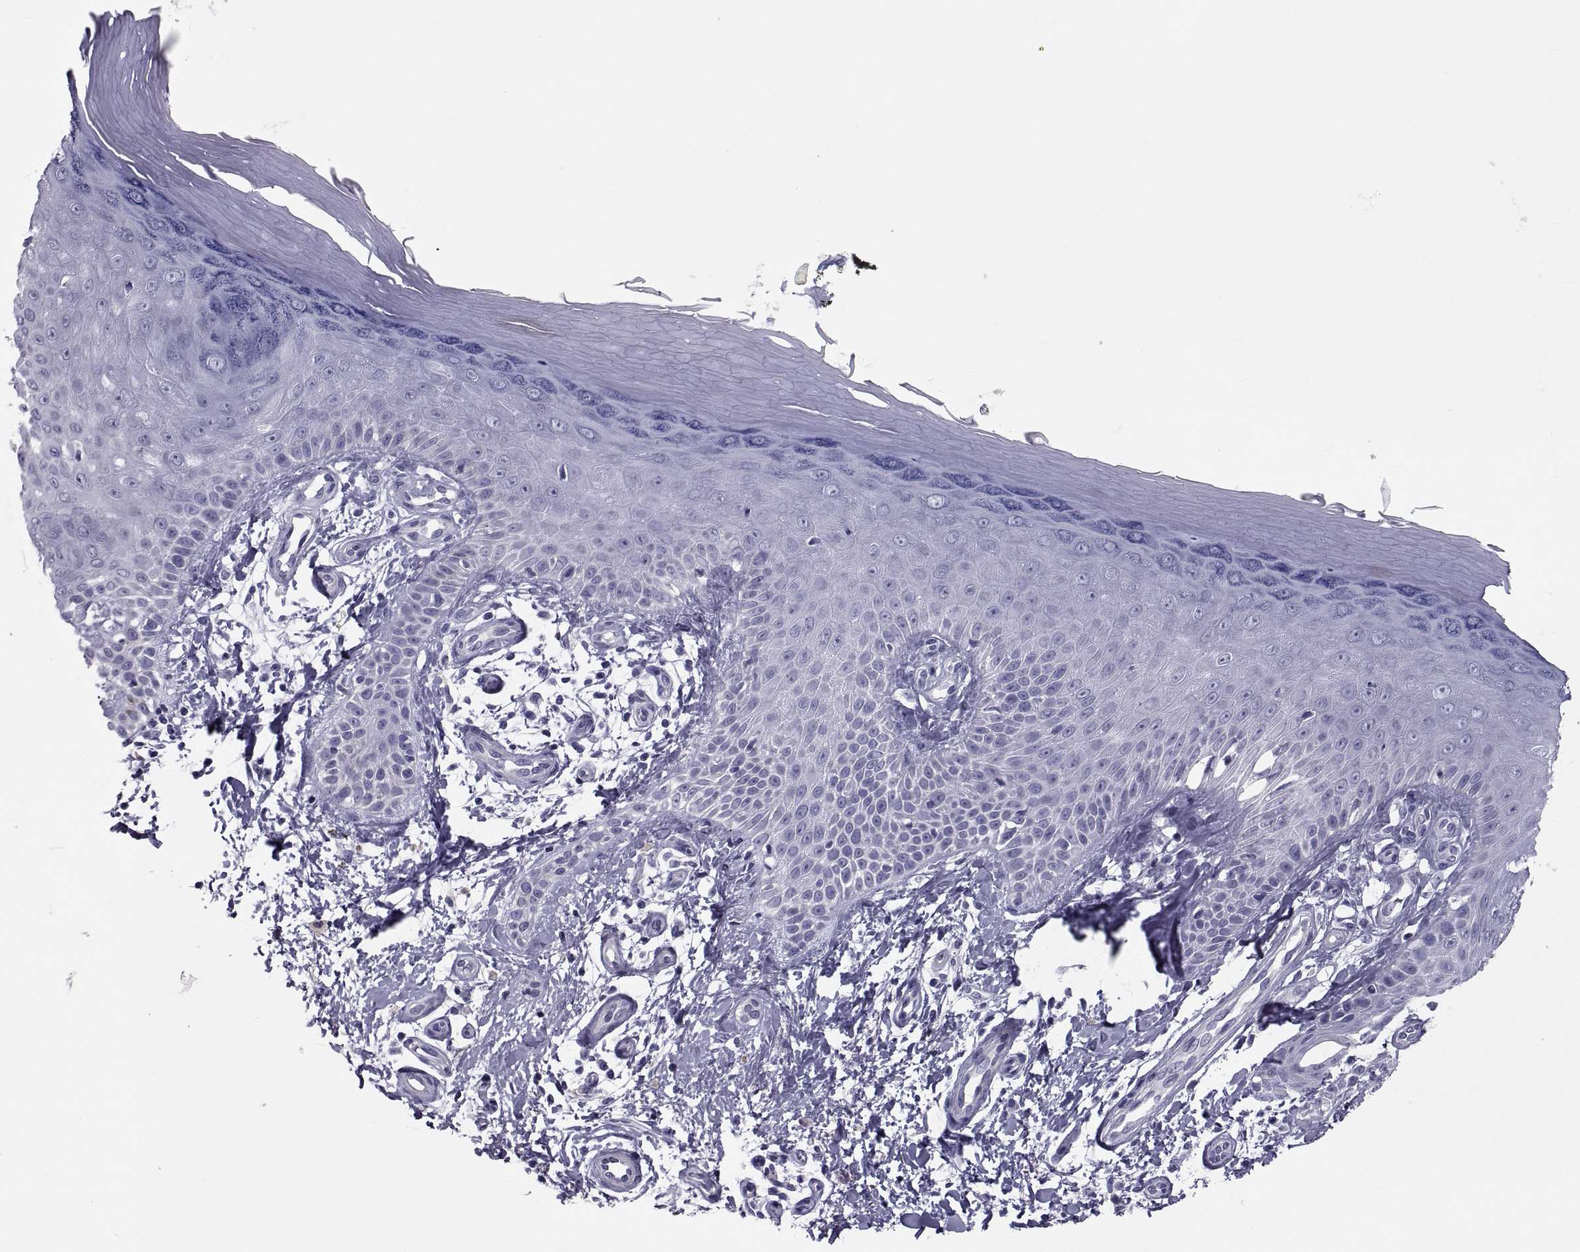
{"staining": {"intensity": "negative", "quantity": "none", "location": "none"}, "tissue": "skin", "cell_type": "Fibroblasts", "image_type": "normal", "snomed": [{"axis": "morphology", "description": "Normal tissue, NOS"}, {"axis": "morphology", "description": "Inflammation, NOS"}, {"axis": "morphology", "description": "Fibrosis, NOS"}, {"axis": "topography", "description": "Skin"}], "caption": "The IHC micrograph has no significant expression in fibroblasts of skin.", "gene": "PDZRN4", "patient": {"sex": "male", "age": 71}}